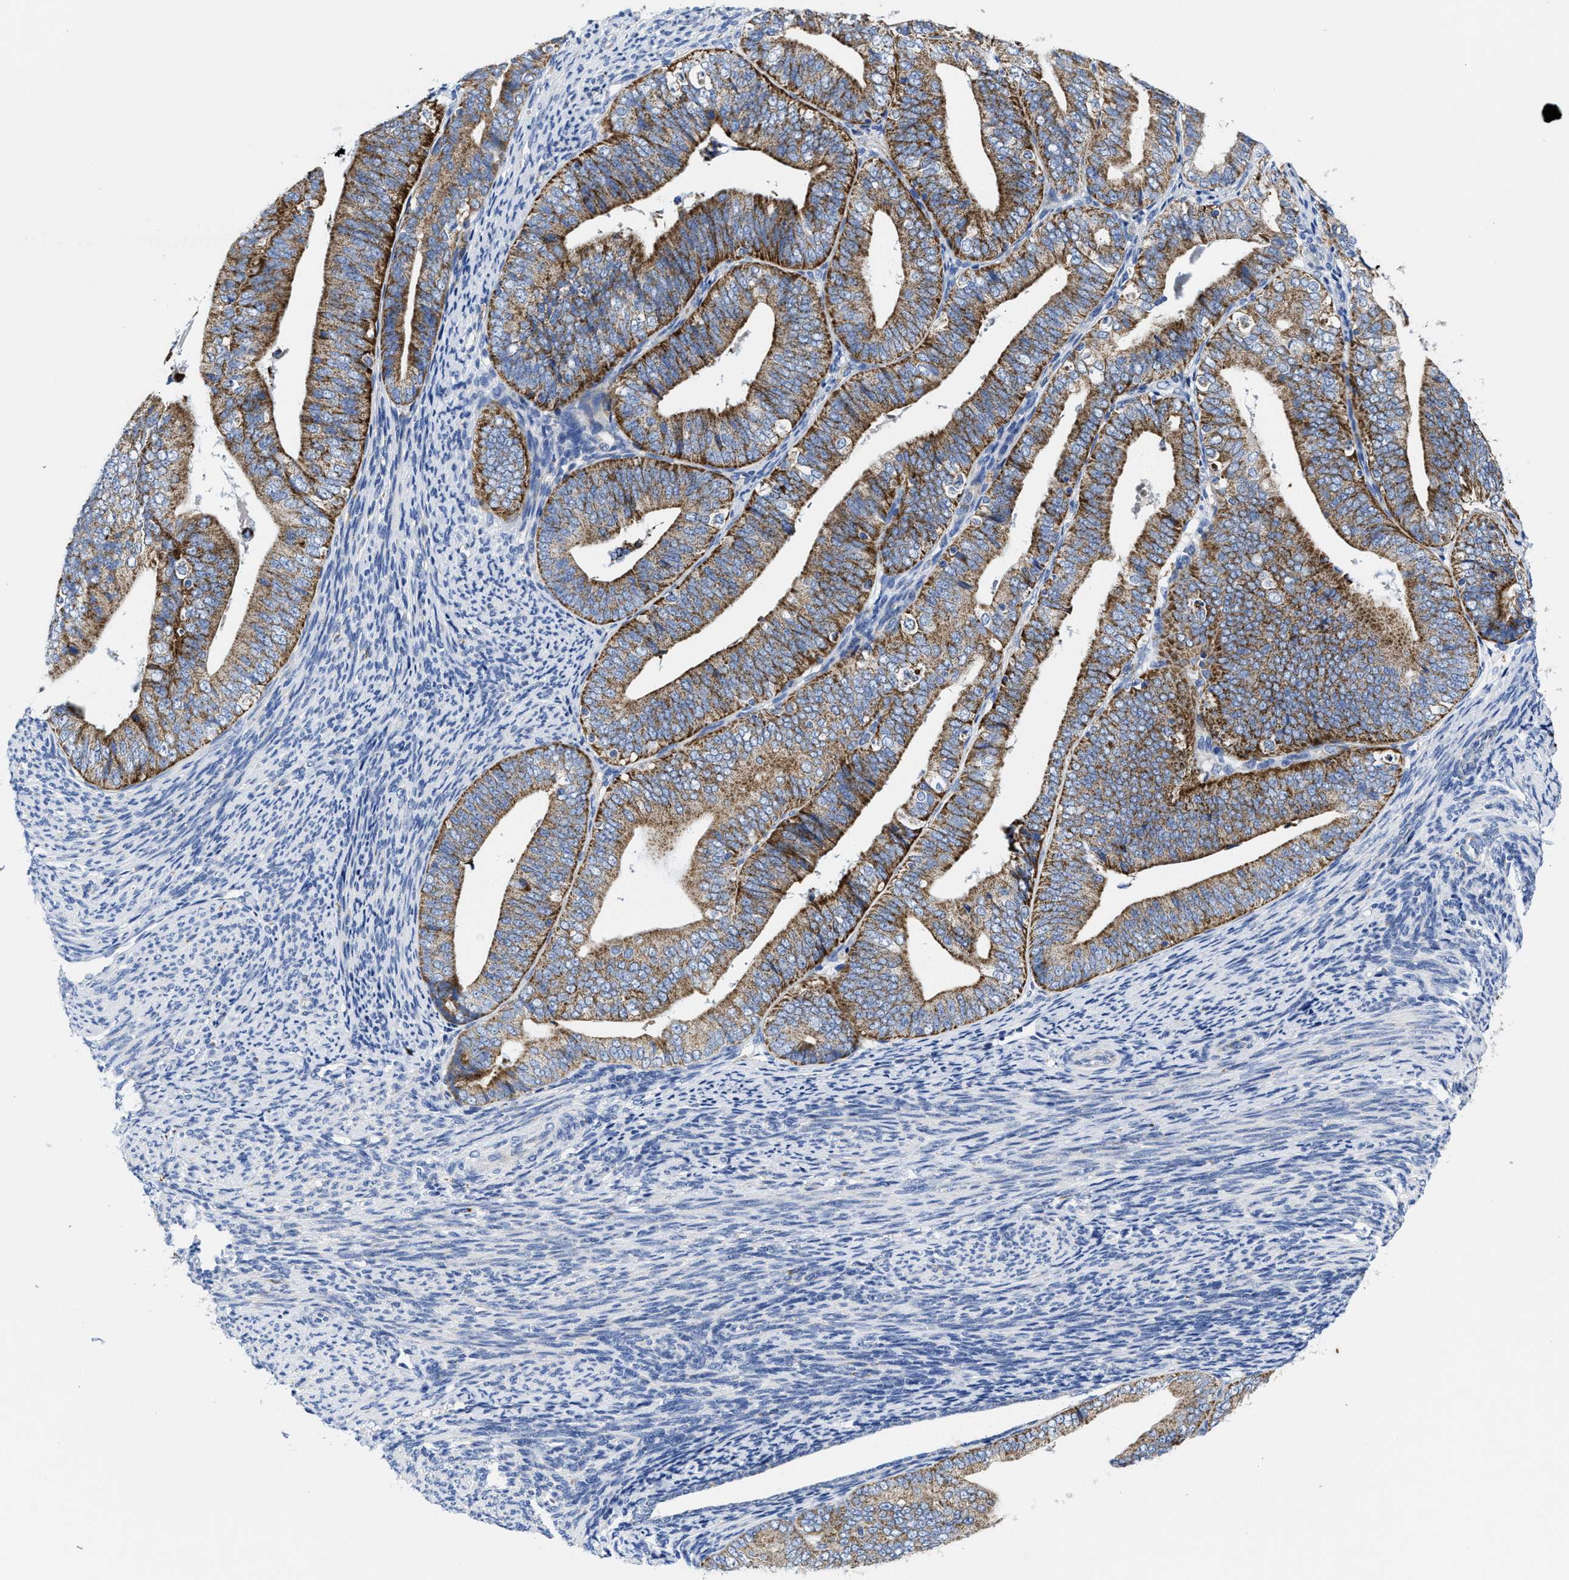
{"staining": {"intensity": "moderate", "quantity": ">75%", "location": "cytoplasmic/membranous"}, "tissue": "endometrial cancer", "cell_type": "Tumor cells", "image_type": "cancer", "snomed": [{"axis": "morphology", "description": "Adenocarcinoma, NOS"}, {"axis": "topography", "description": "Endometrium"}], "caption": "A histopathology image of endometrial cancer (adenocarcinoma) stained for a protein demonstrates moderate cytoplasmic/membranous brown staining in tumor cells.", "gene": "TBRG4", "patient": {"sex": "female", "age": 63}}